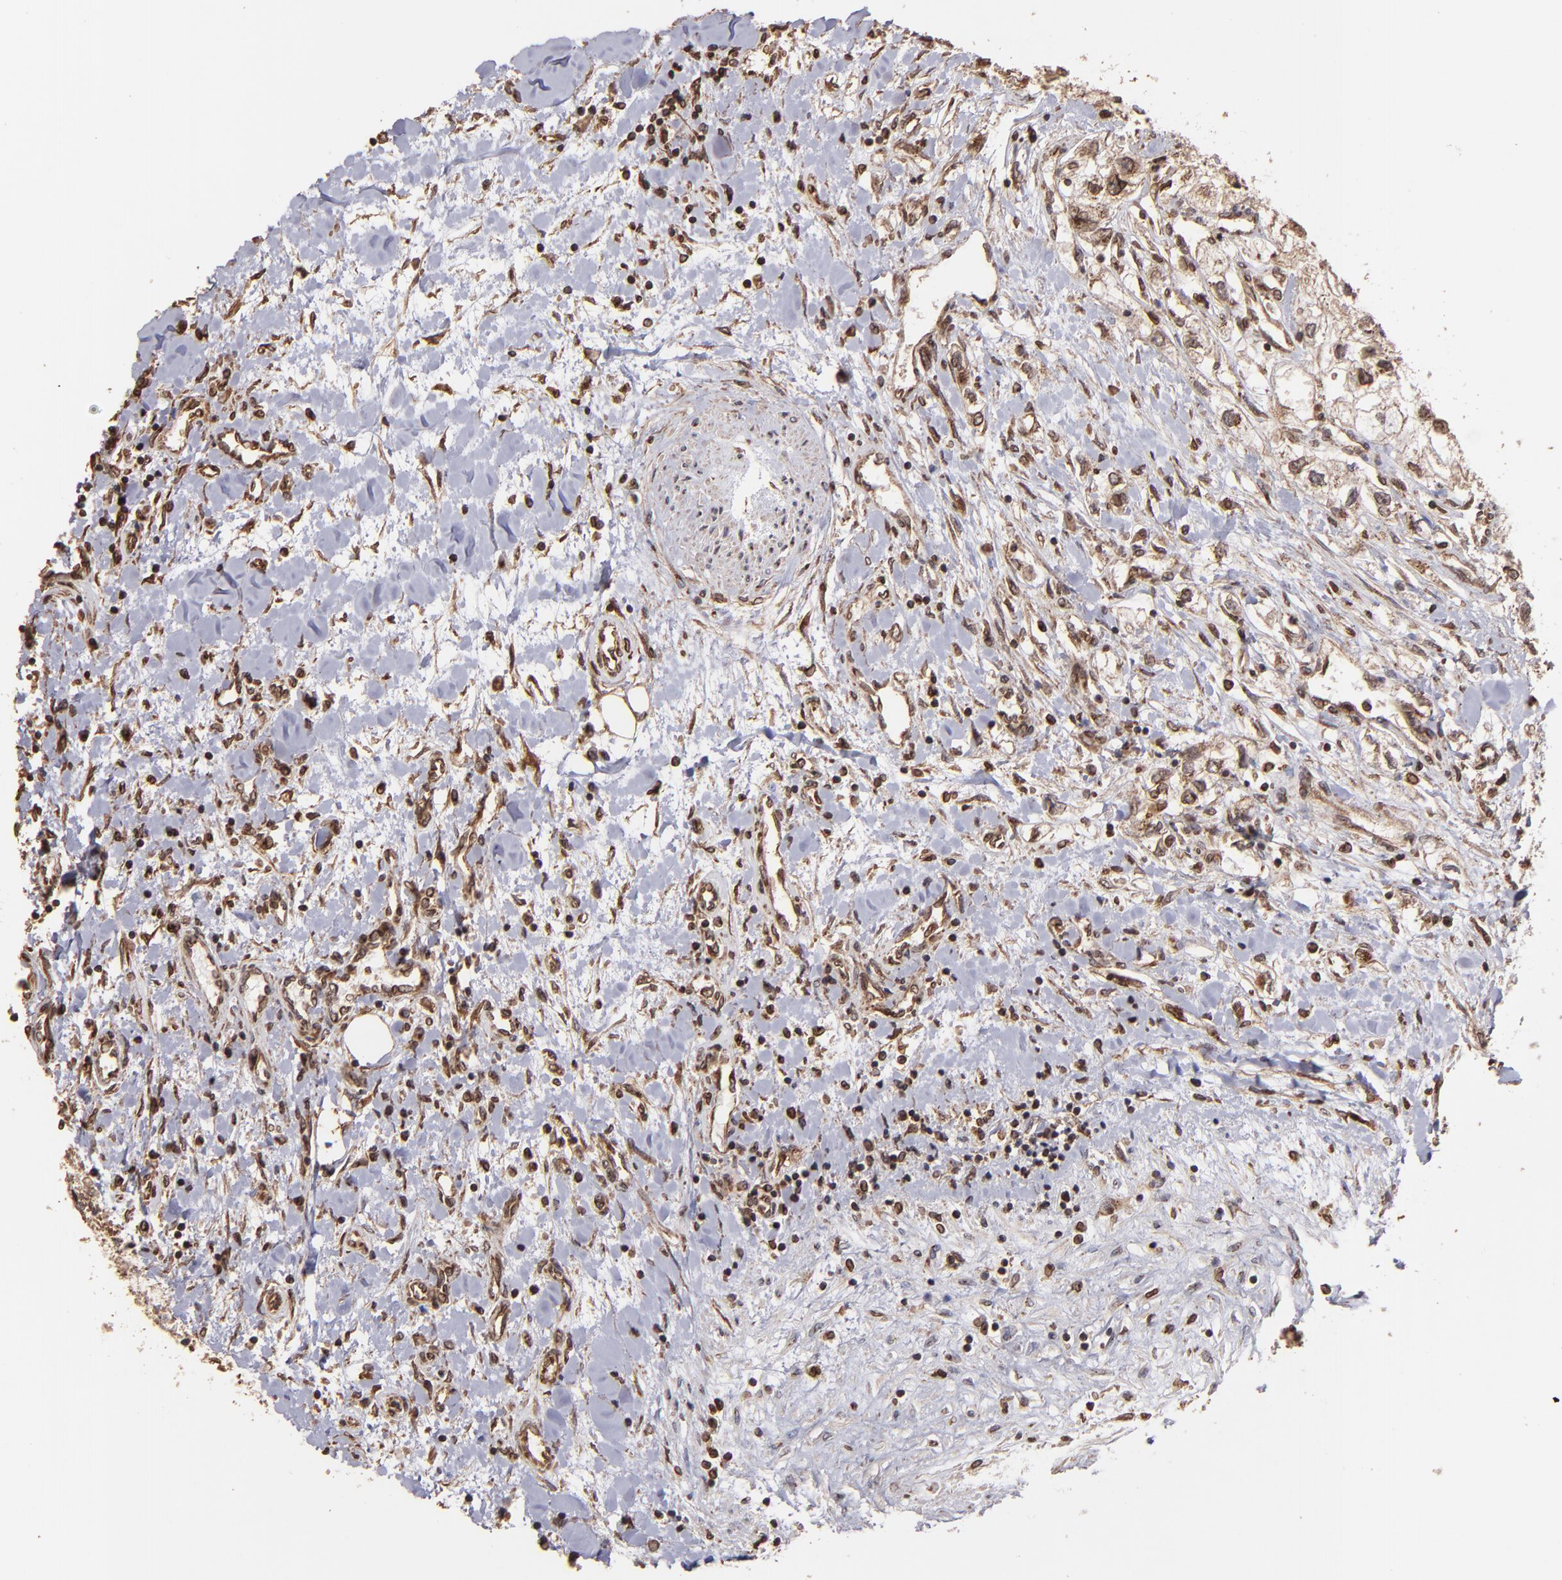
{"staining": {"intensity": "moderate", "quantity": "25%-75%", "location": "cytoplasmic/membranous"}, "tissue": "renal cancer", "cell_type": "Tumor cells", "image_type": "cancer", "snomed": [{"axis": "morphology", "description": "Adenocarcinoma, NOS"}, {"axis": "topography", "description": "Kidney"}], "caption": "Renal cancer (adenocarcinoma) was stained to show a protein in brown. There is medium levels of moderate cytoplasmic/membranous positivity in approximately 25%-75% of tumor cells.", "gene": "TRIP11", "patient": {"sex": "male", "age": 57}}